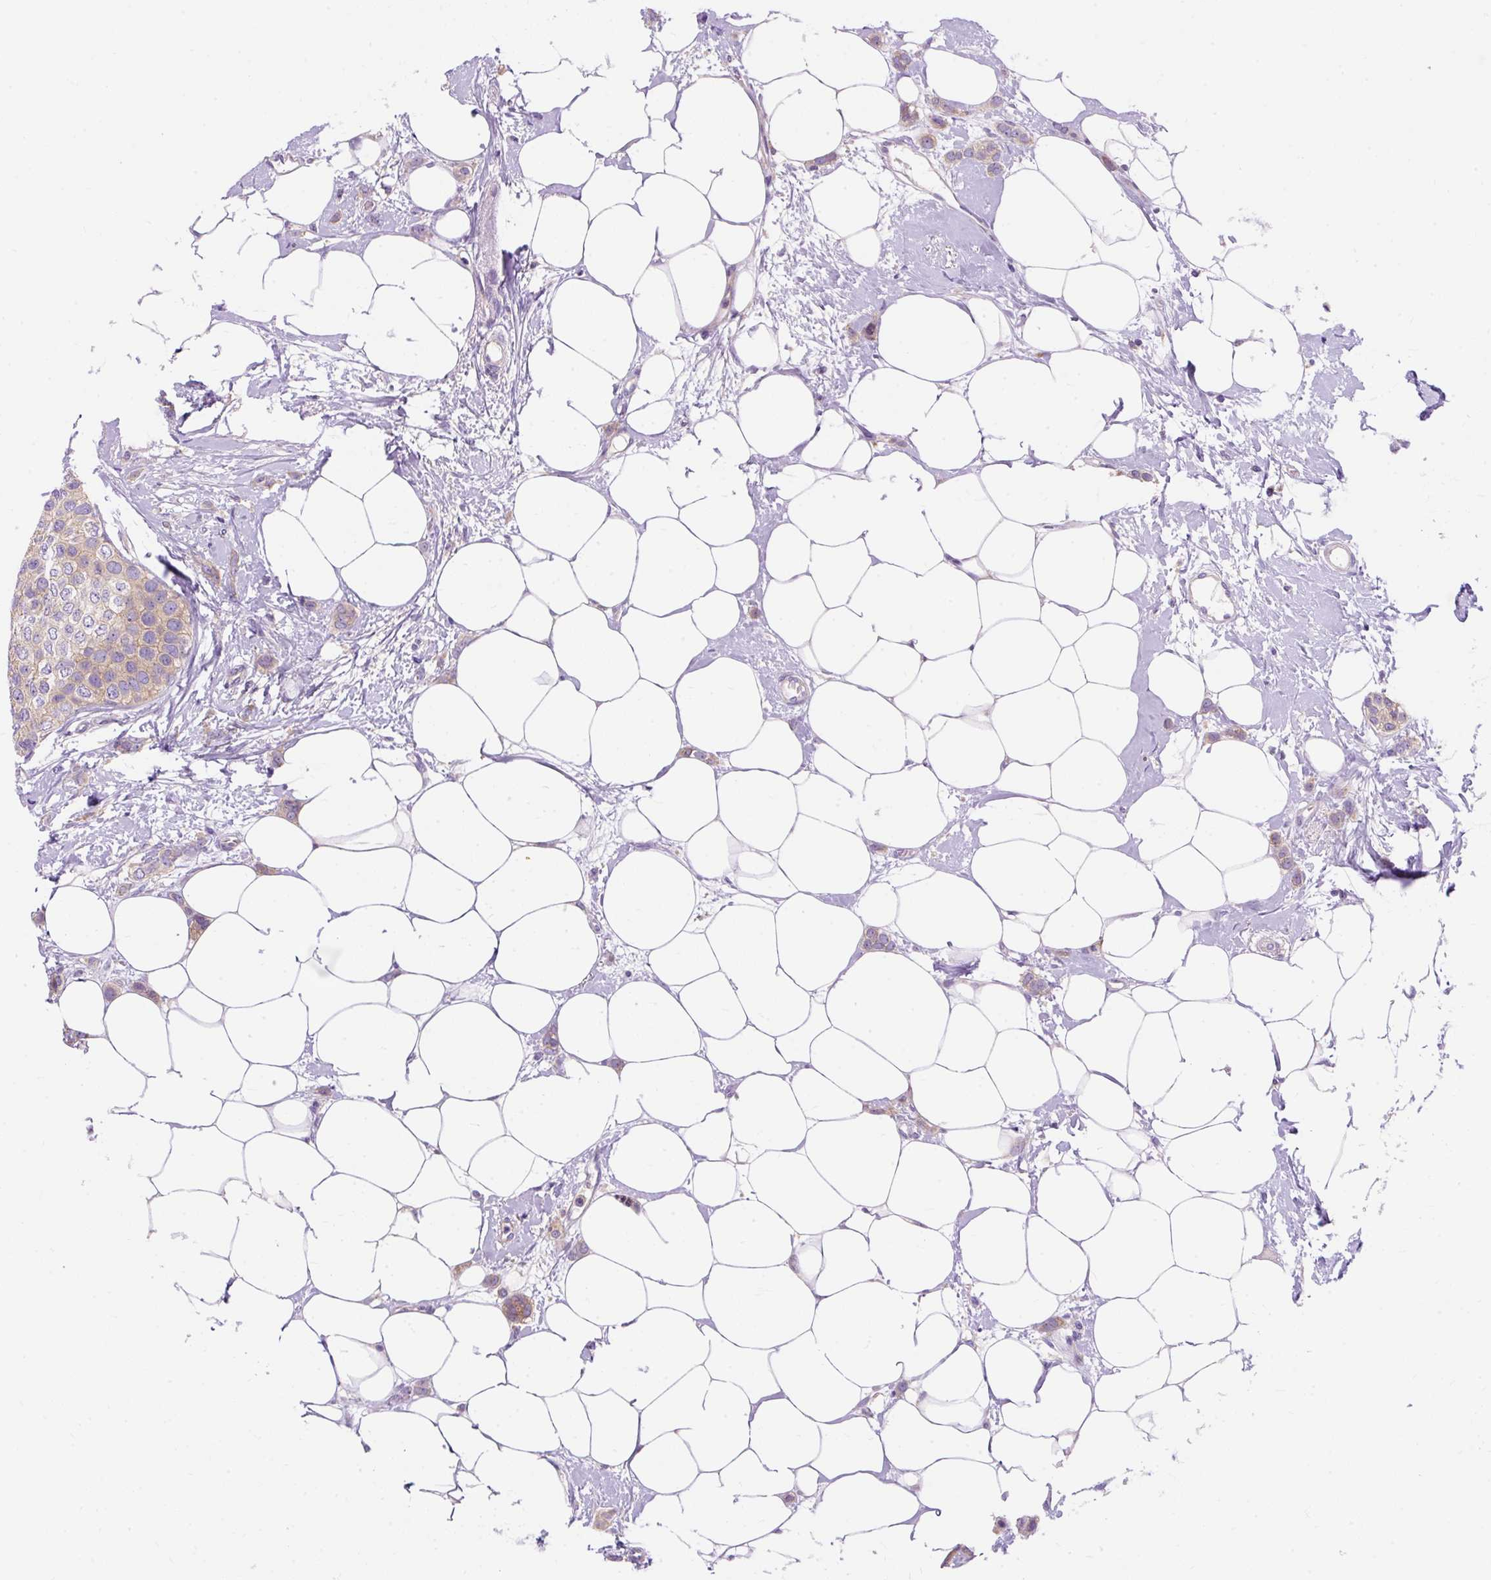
{"staining": {"intensity": "weak", "quantity": "<25%", "location": "cytoplasmic/membranous"}, "tissue": "breast cancer", "cell_type": "Tumor cells", "image_type": "cancer", "snomed": [{"axis": "morphology", "description": "Duct carcinoma"}, {"axis": "topography", "description": "Breast"}], "caption": "The image reveals no staining of tumor cells in breast cancer. (Brightfield microscopy of DAB immunohistochemistry (IHC) at high magnification).", "gene": "OR4K15", "patient": {"sex": "female", "age": 72}}